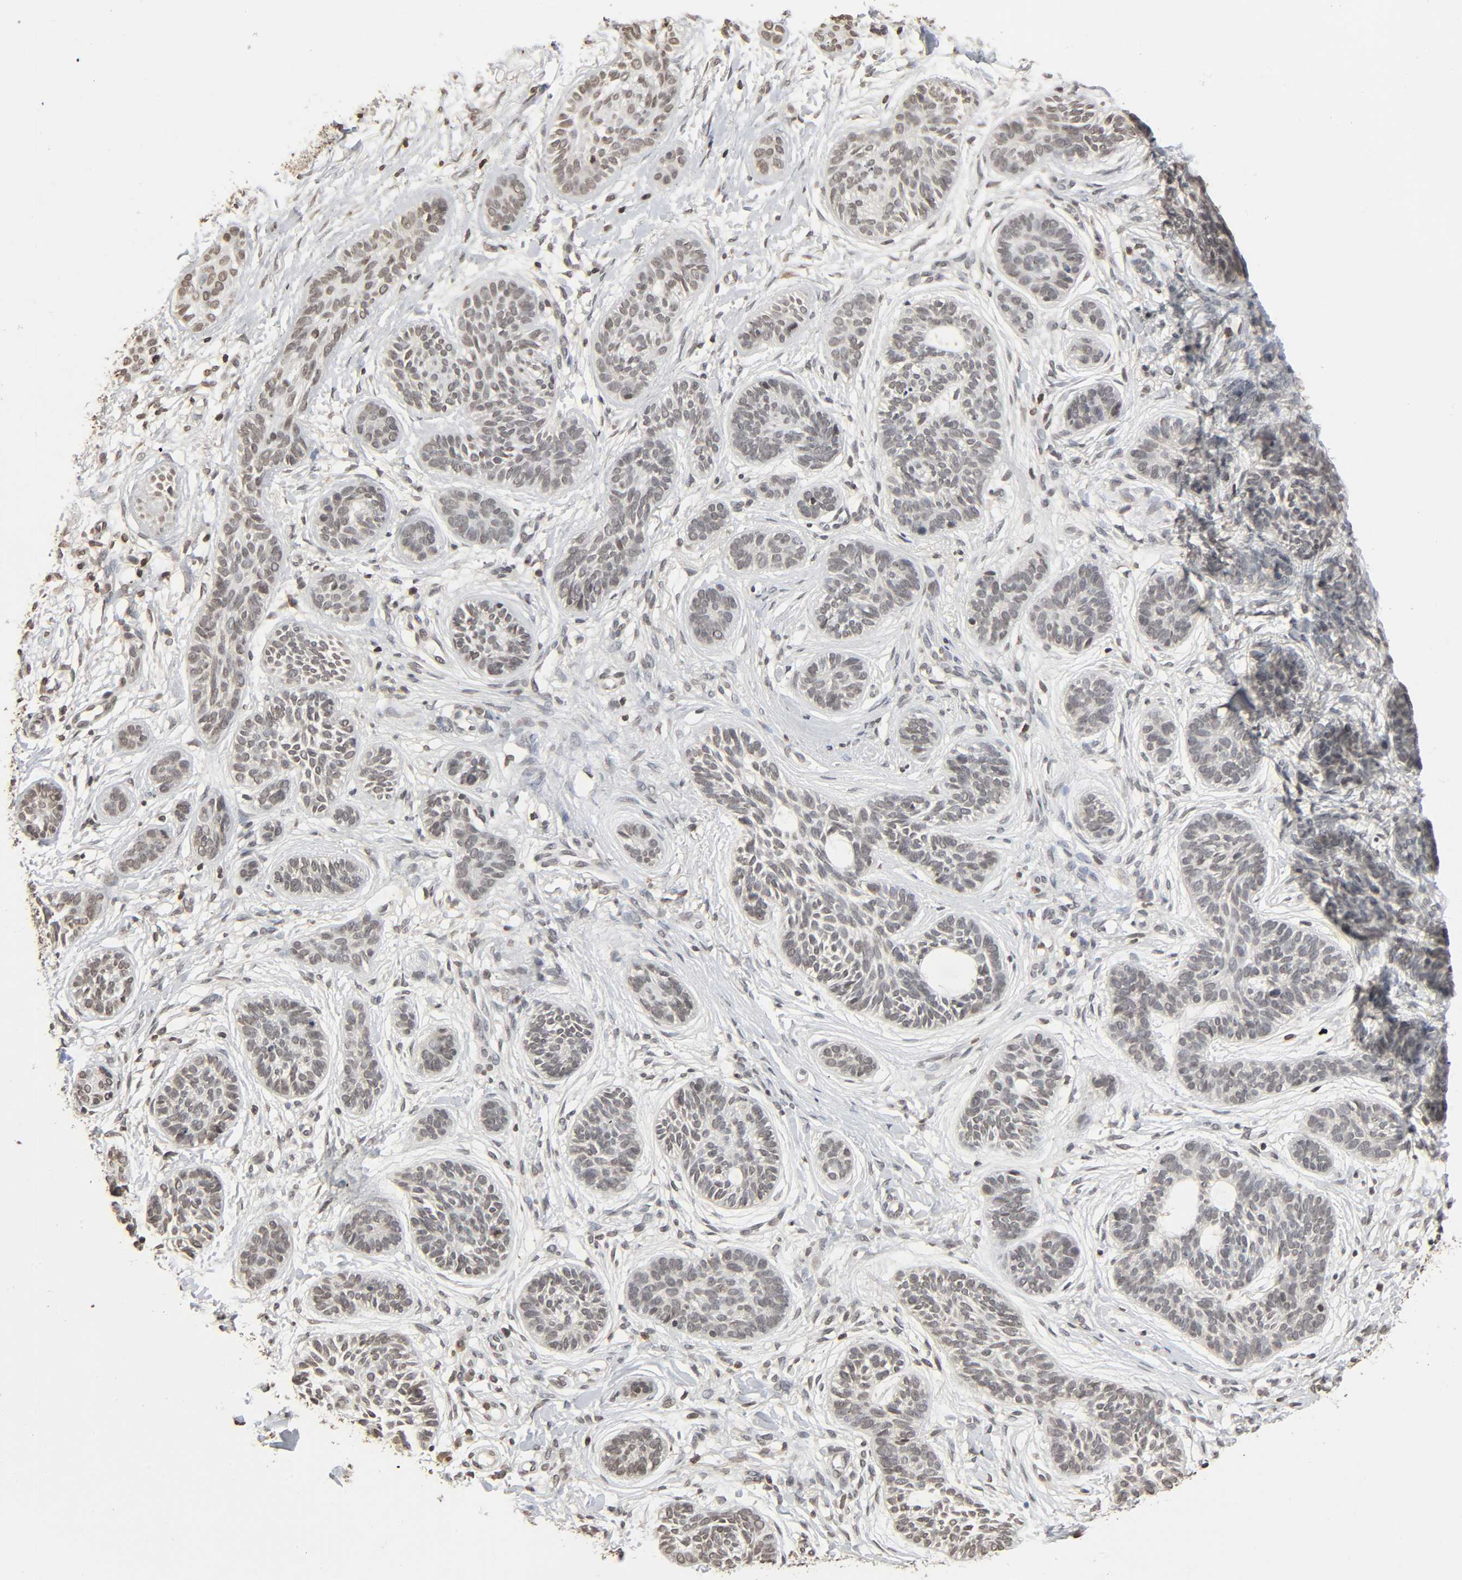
{"staining": {"intensity": "negative", "quantity": "none", "location": "none"}, "tissue": "skin cancer", "cell_type": "Tumor cells", "image_type": "cancer", "snomed": [{"axis": "morphology", "description": "Normal tissue, NOS"}, {"axis": "morphology", "description": "Basal cell carcinoma"}, {"axis": "topography", "description": "Skin"}], "caption": "IHC micrograph of neoplastic tissue: human skin cancer (basal cell carcinoma) stained with DAB (3,3'-diaminobenzidine) displays no significant protein expression in tumor cells. Nuclei are stained in blue.", "gene": "STK4", "patient": {"sex": "male", "age": 63}}